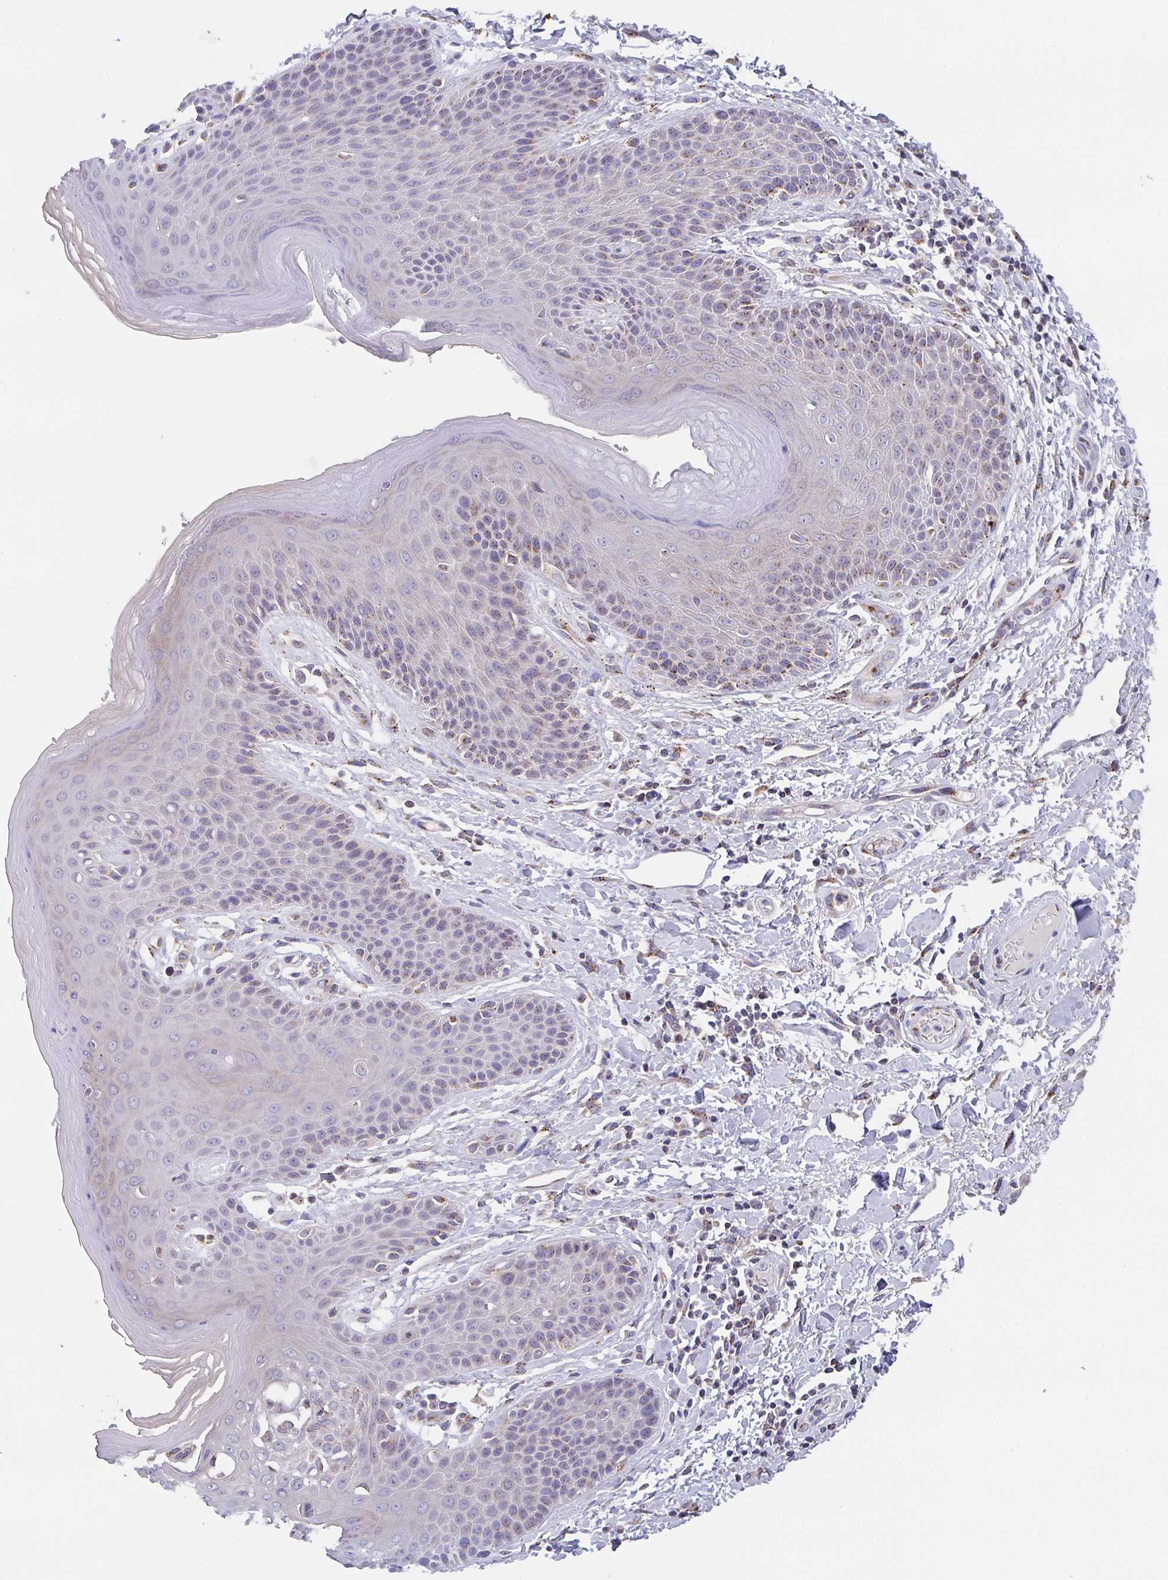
{"staining": {"intensity": "moderate", "quantity": "25%-75%", "location": "cytoplasmic/membranous"}, "tissue": "skin", "cell_type": "Epidermal cells", "image_type": "normal", "snomed": [{"axis": "morphology", "description": "Normal tissue, NOS"}, {"axis": "topography", "description": "Peripheral nerve tissue"}], "caption": "Epidermal cells demonstrate medium levels of moderate cytoplasmic/membranous positivity in approximately 25%-75% of cells in unremarkable human skin.", "gene": "PROSER3", "patient": {"sex": "male", "age": 51}}